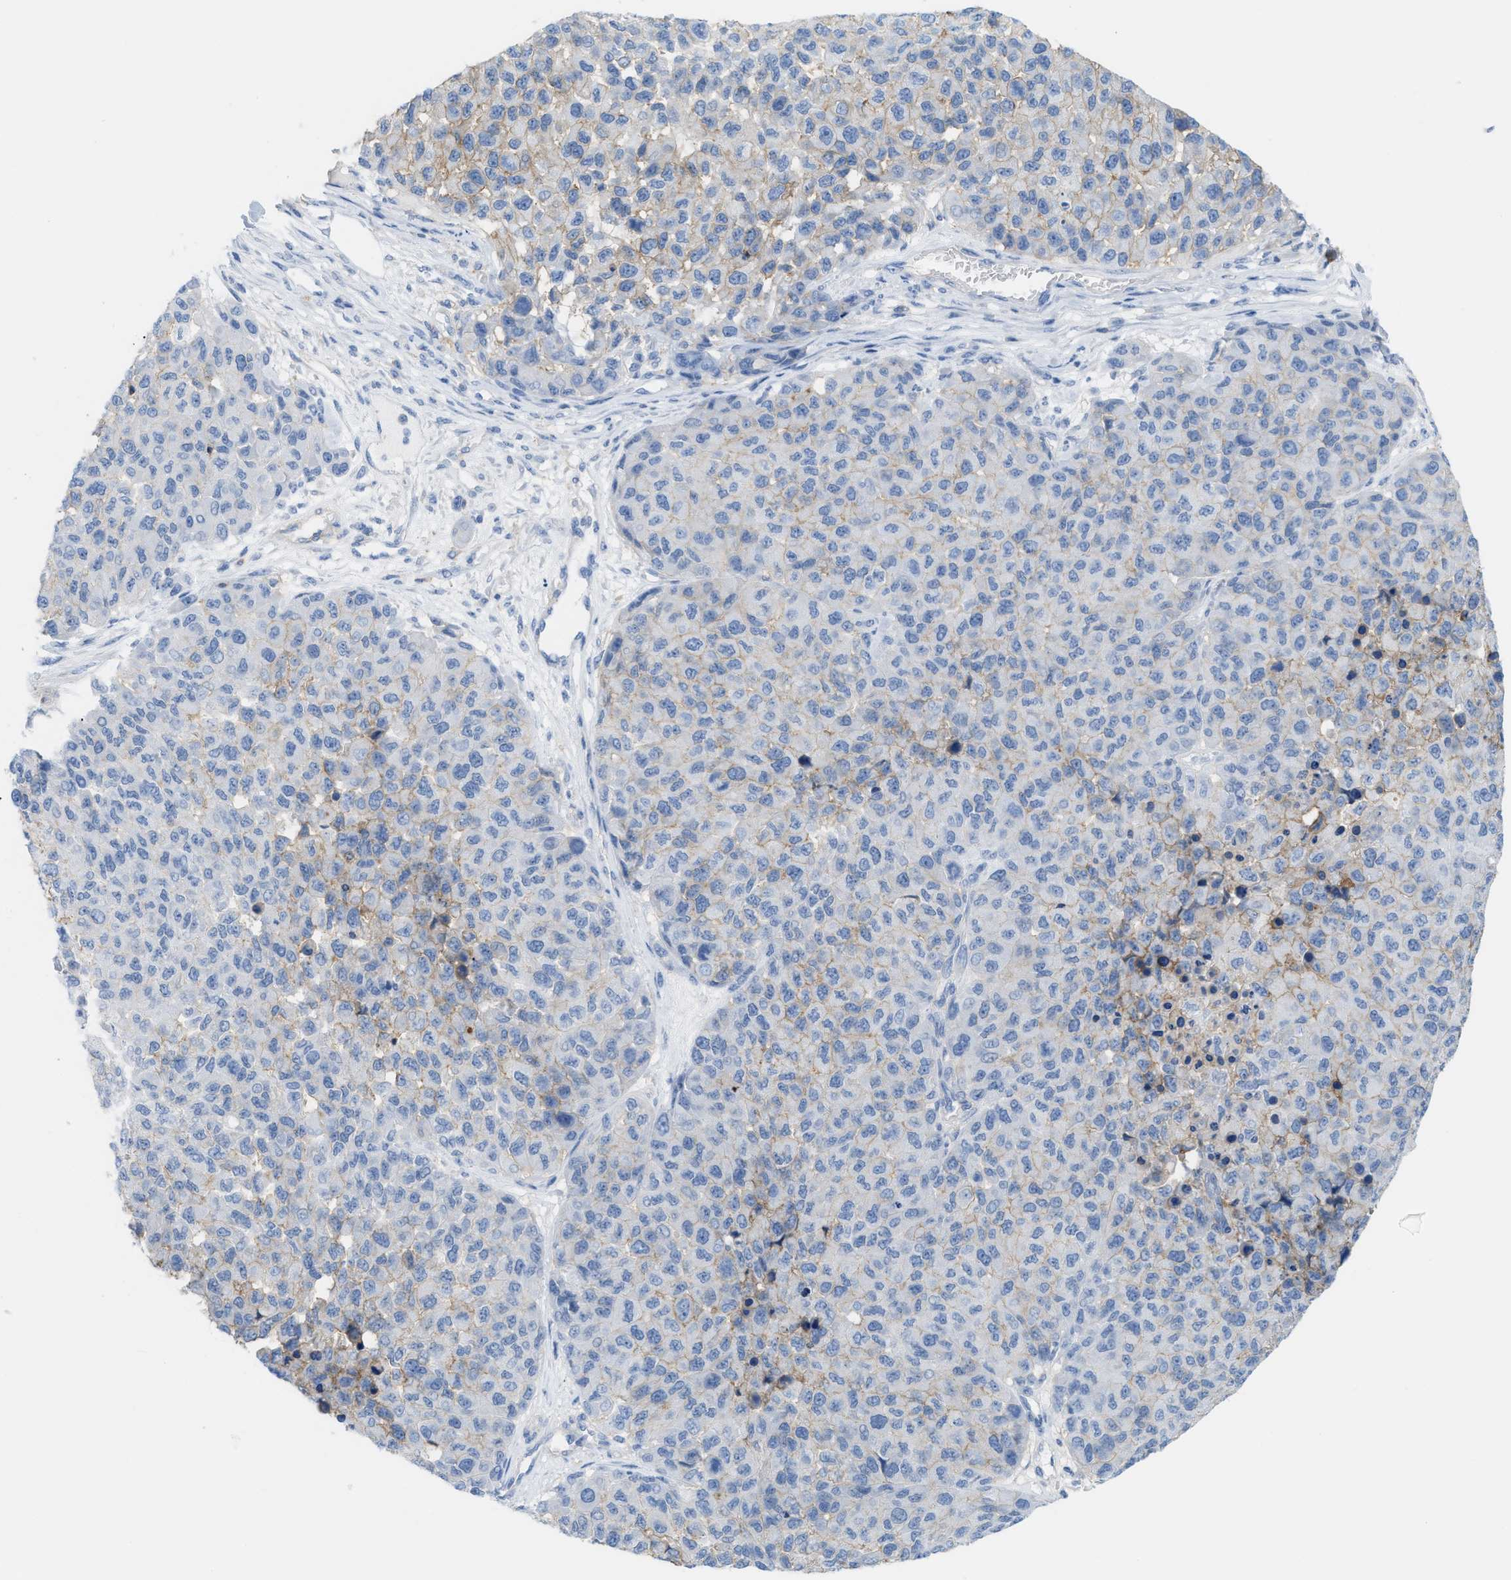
{"staining": {"intensity": "negative", "quantity": "none", "location": "none"}, "tissue": "melanoma", "cell_type": "Tumor cells", "image_type": "cancer", "snomed": [{"axis": "morphology", "description": "Malignant melanoma, NOS"}, {"axis": "topography", "description": "Skin"}], "caption": "Immunohistochemistry photomicrograph of neoplastic tissue: human malignant melanoma stained with DAB (3,3'-diaminobenzidine) exhibits no significant protein positivity in tumor cells.", "gene": "SLC3A2", "patient": {"sex": "male", "age": 62}}